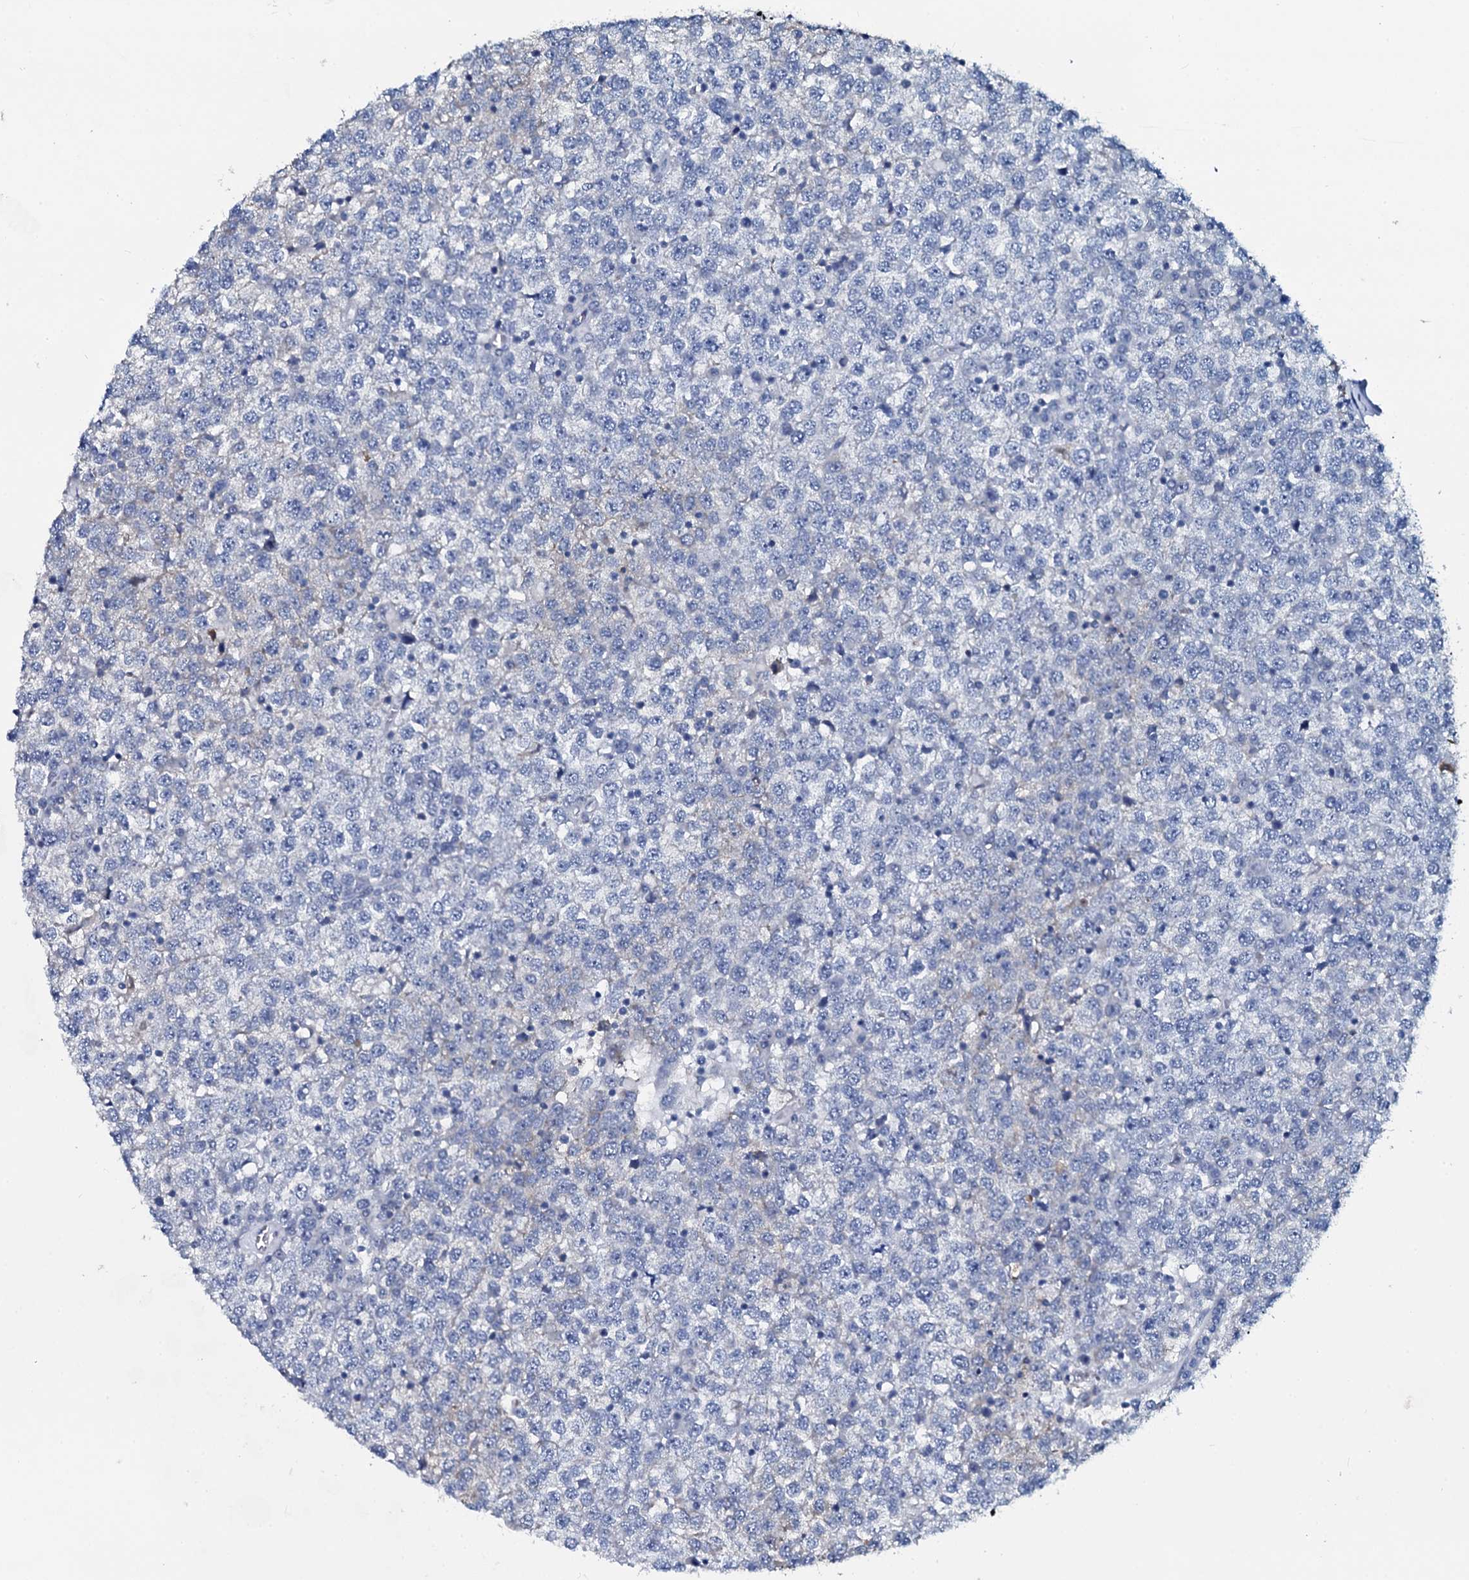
{"staining": {"intensity": "negative", "quantity": "none", "location": "none"}, "tissue": "testis cancer", "cell_type": "Tumor cells", "image_type": "cancer", "snomed": [{"axis": "morphology", "description": "Seminoma, NOS"}, {"axis": "topography", "description": "Testis"}], "caption": "Tumor cells are negative for brown protein staining in testis seminoma.", "gene": "SLC4A7", "patient": {"sex": "male", "age": 65}}